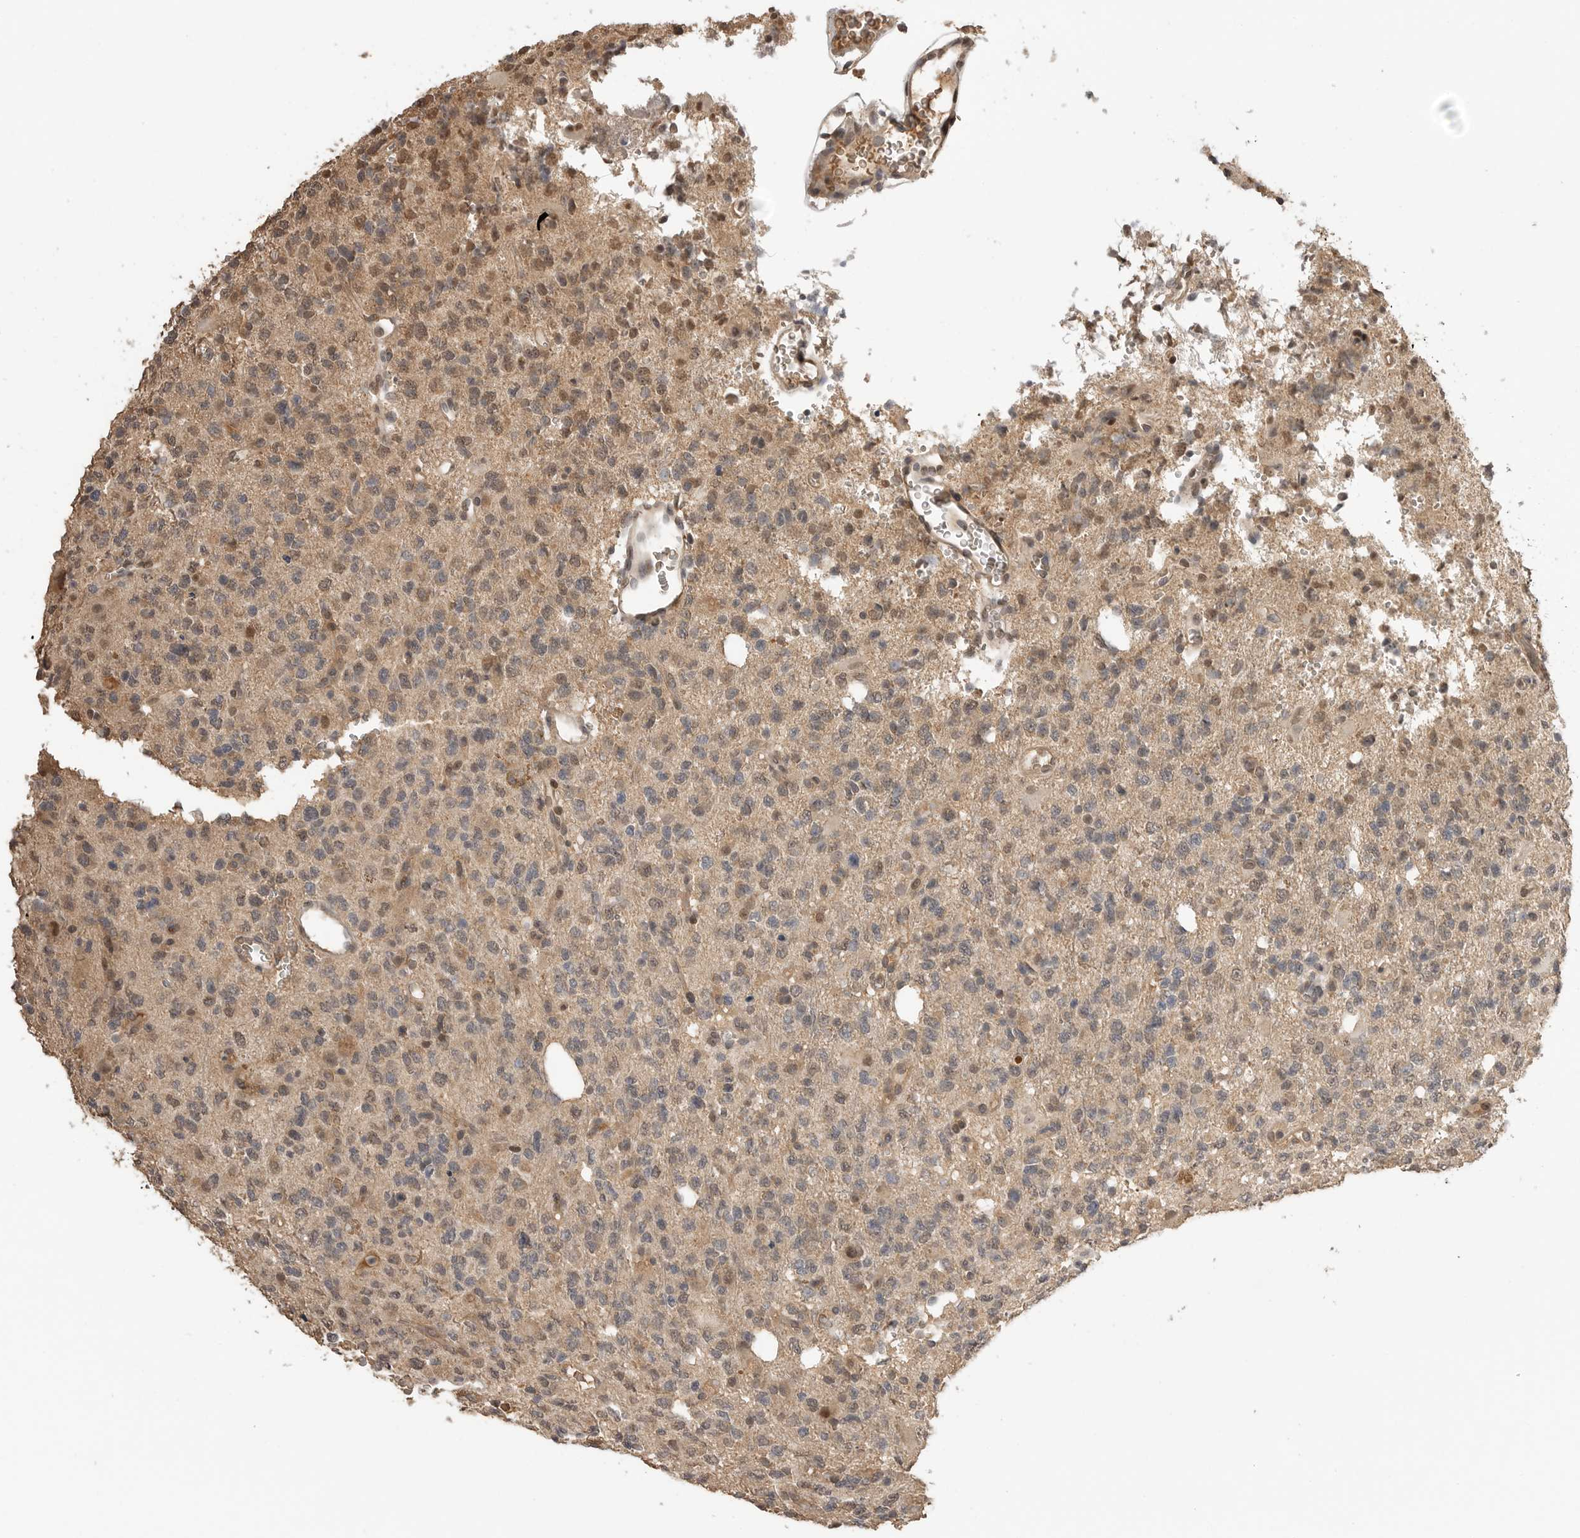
{"staining": {"intensity": "weak", "quantity": "25%-75%", "location": "cytoplasmic/membranous,nuclear"}, "tissue": "glioma", "cell_type": "Tumor cells", "image_type": "cancer", "snomed": [{"axis": "morphology", "description": "Glioma, malignant, High grade"}, {"axis": "topography", "description": "Brain"}], "caption": "Protein positivity by immunohistochemistry (IHC) shows weak cytoplasmic/membranous and nuclear staining in about 25%-75% of tumor cells in glioma.", "gene": "ASPSCR1", "patient": {"sex": "female", "age": 62}}